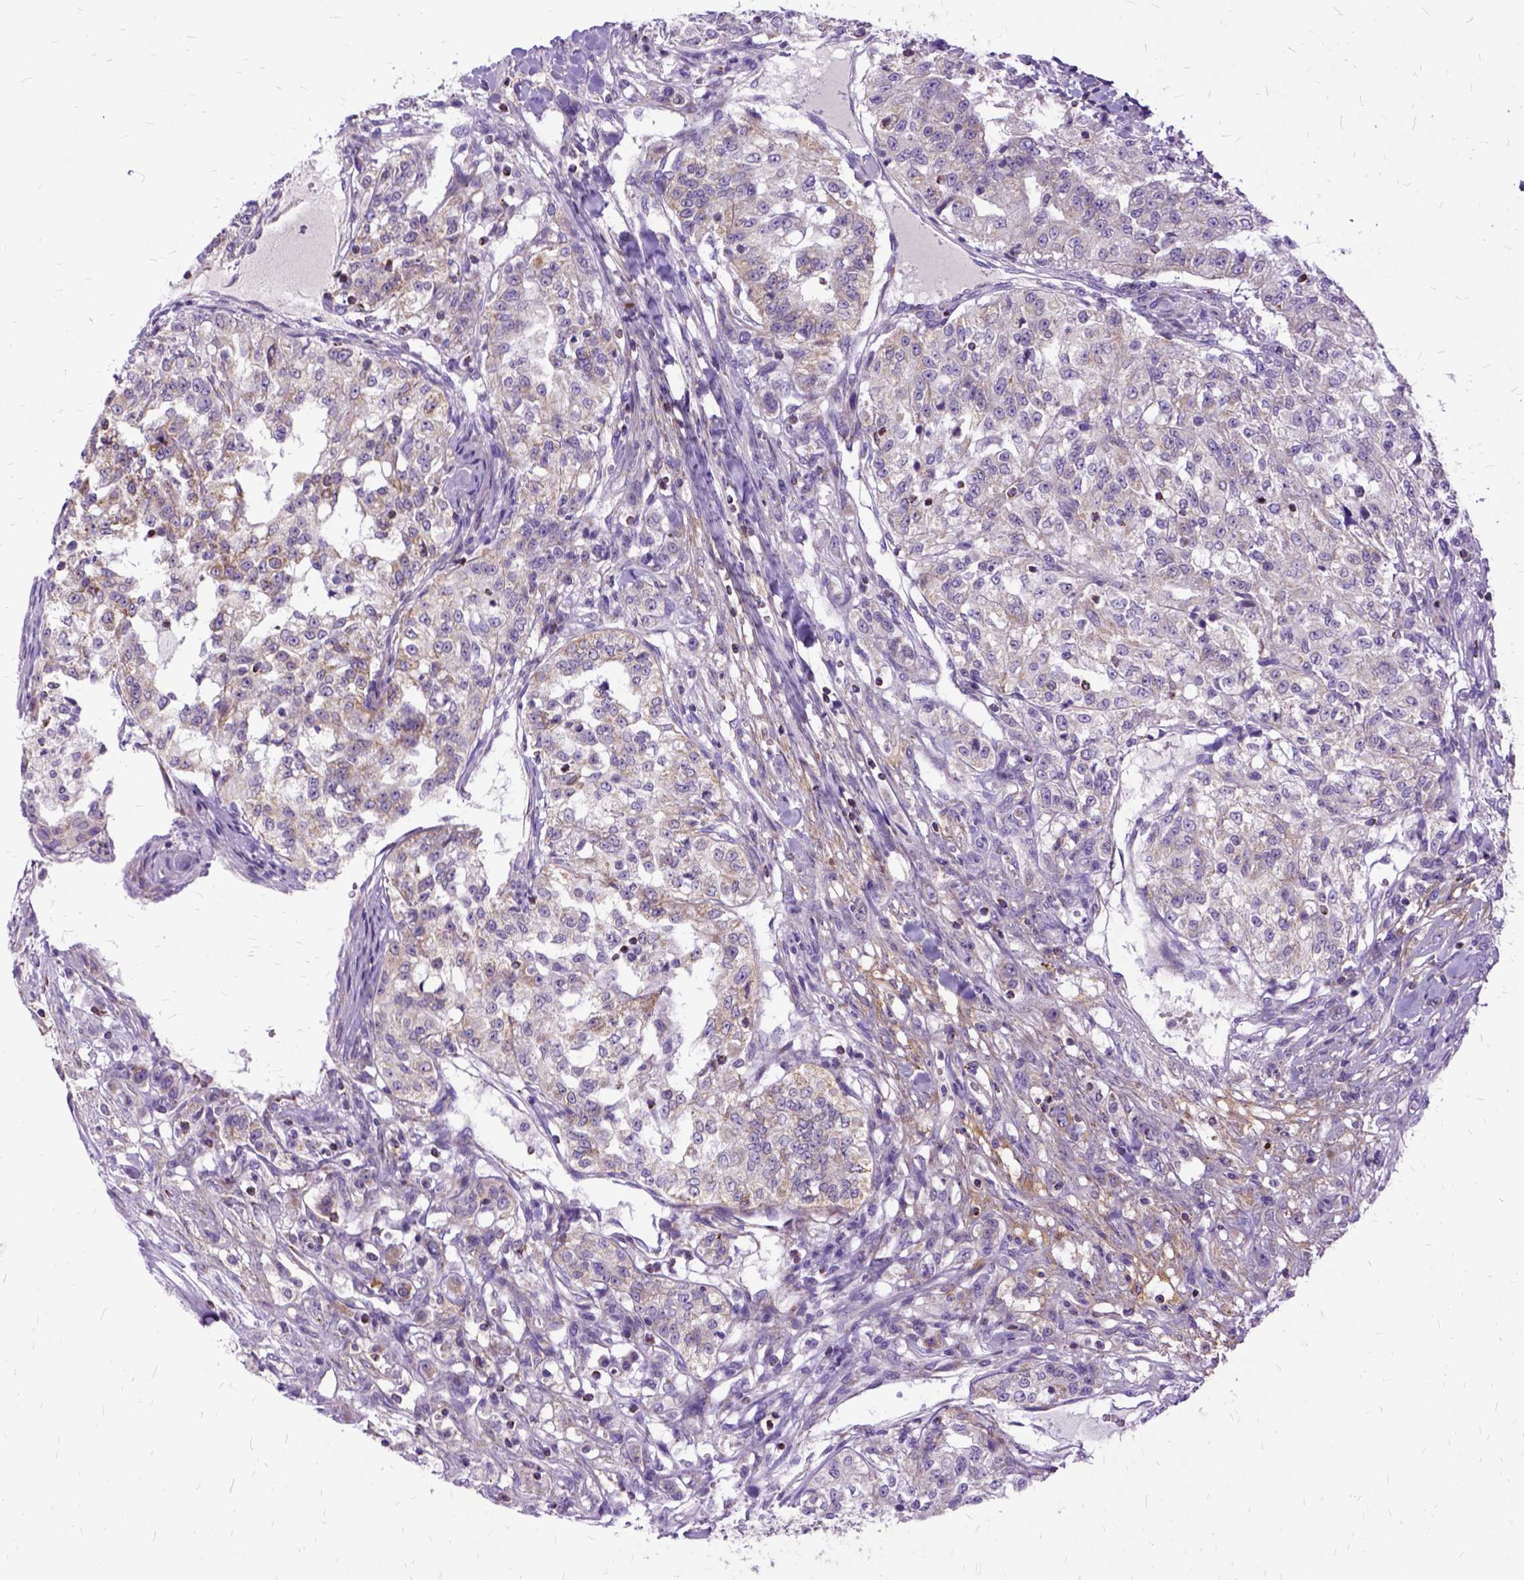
{"staining": {"intensity": "weak", "quantity": "25%-75%", "location": "cytoplasmic/membranous"}, "tissue": "renal cancer", "cell_type": "Tumor cells", "image_type": "cancer", "snomed": [{"axis": "morphology", "description": "Adenocarcinoma, NOS"}, {"axis": "topography", "description": "Kidney"}], "caption": "The image shows immunohistochemical staining of renal cancer. There is weak cytoplasmic/membranous positivity is identified in approximately 25%-75% of tumor cells.", "gene": "OXCT1", "patient": {"sex": "female", "age": 63}}